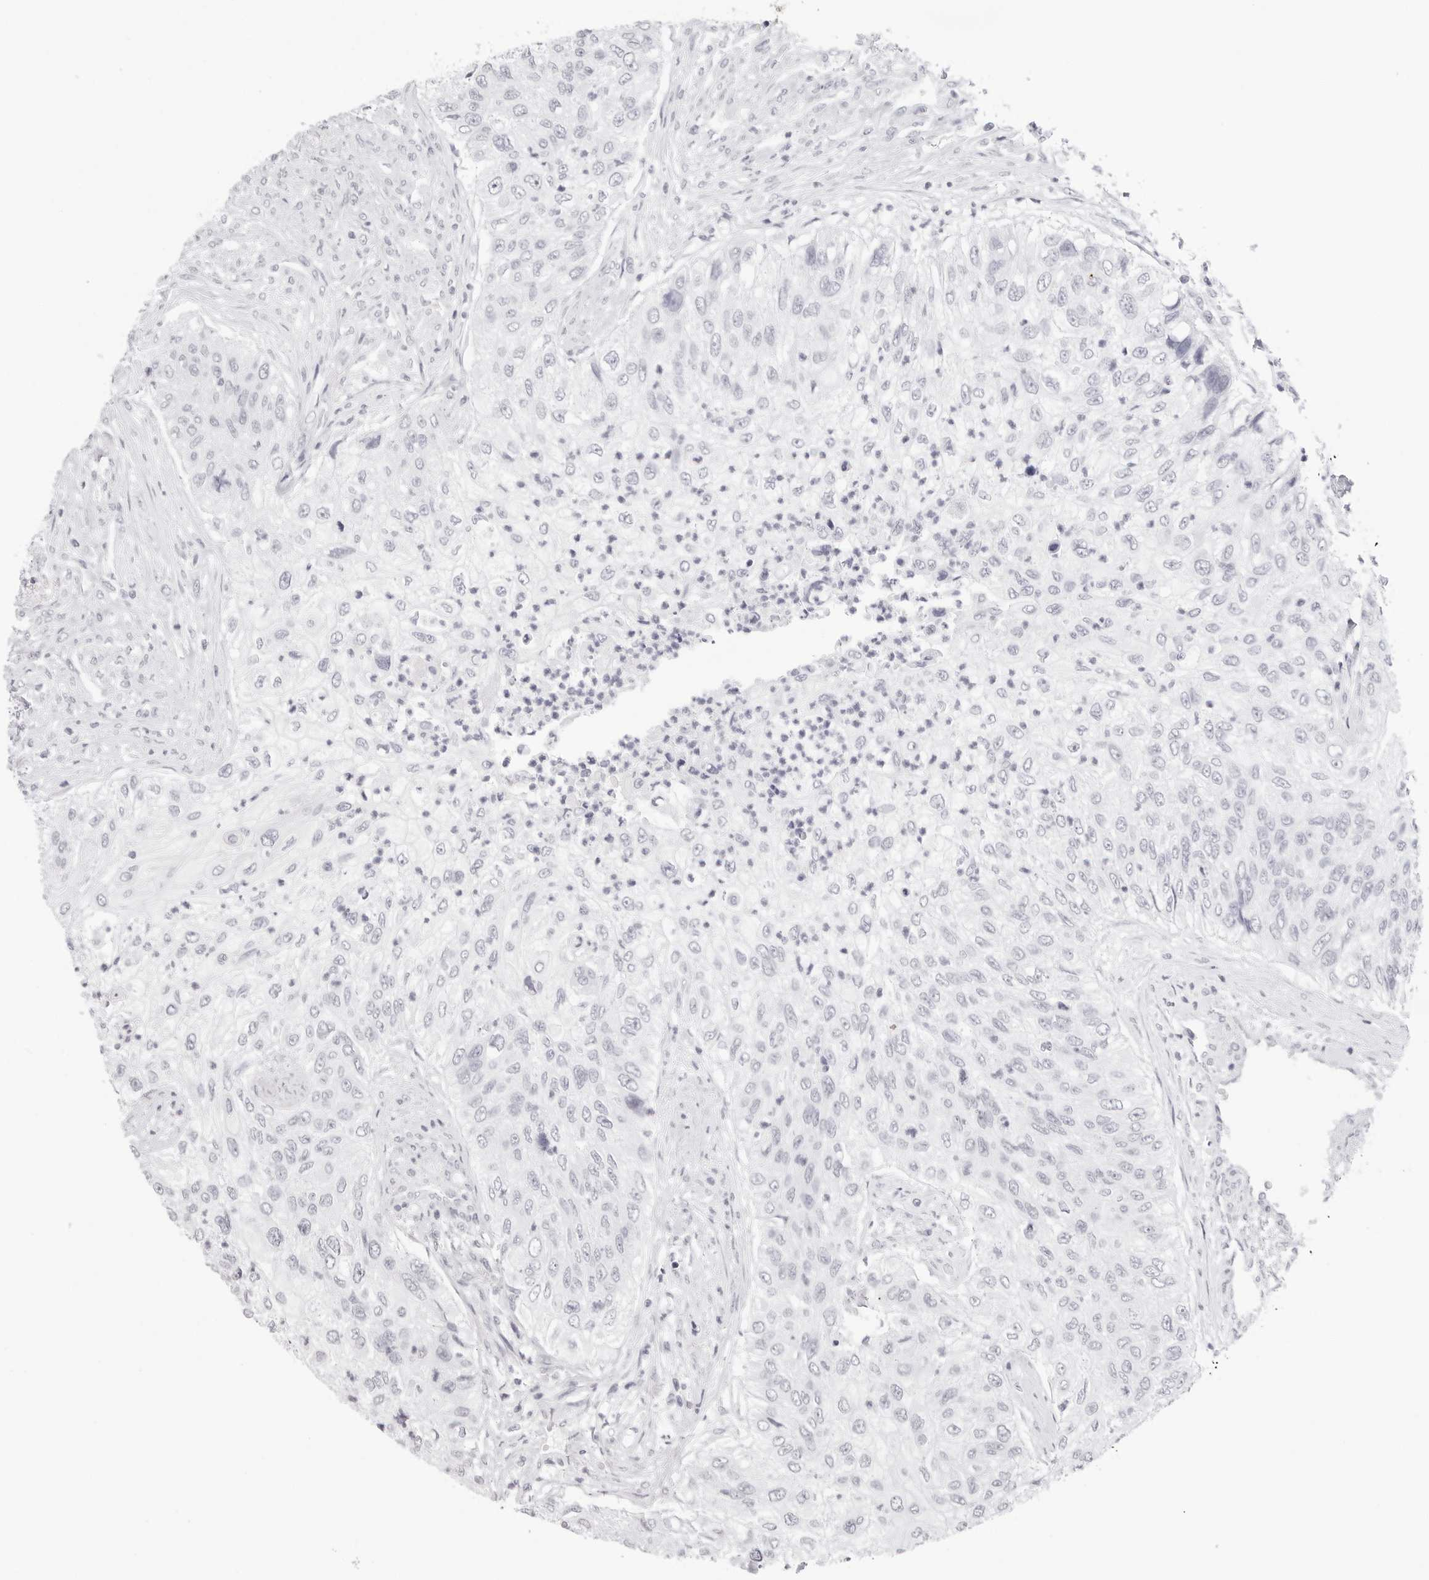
{"staining": {"intensity": "negative", "quantity": "none", "location": "none"}, "tissue": "urothelial cancer", "cell_type": "Tumor cells", "image_type": "cancer", "snomed": [{"axis": "morphology", "description": "Urothelial carcinoma, High grade"}, {"axis": "topography", "description": "Urinary bladder"}], "caption": "Protein analysis of urothelial carcinoma (high-grade) displays no significant expression in tumor cells.", "gene": "CST5", "patient": {"sex": "female", "age": 60}}